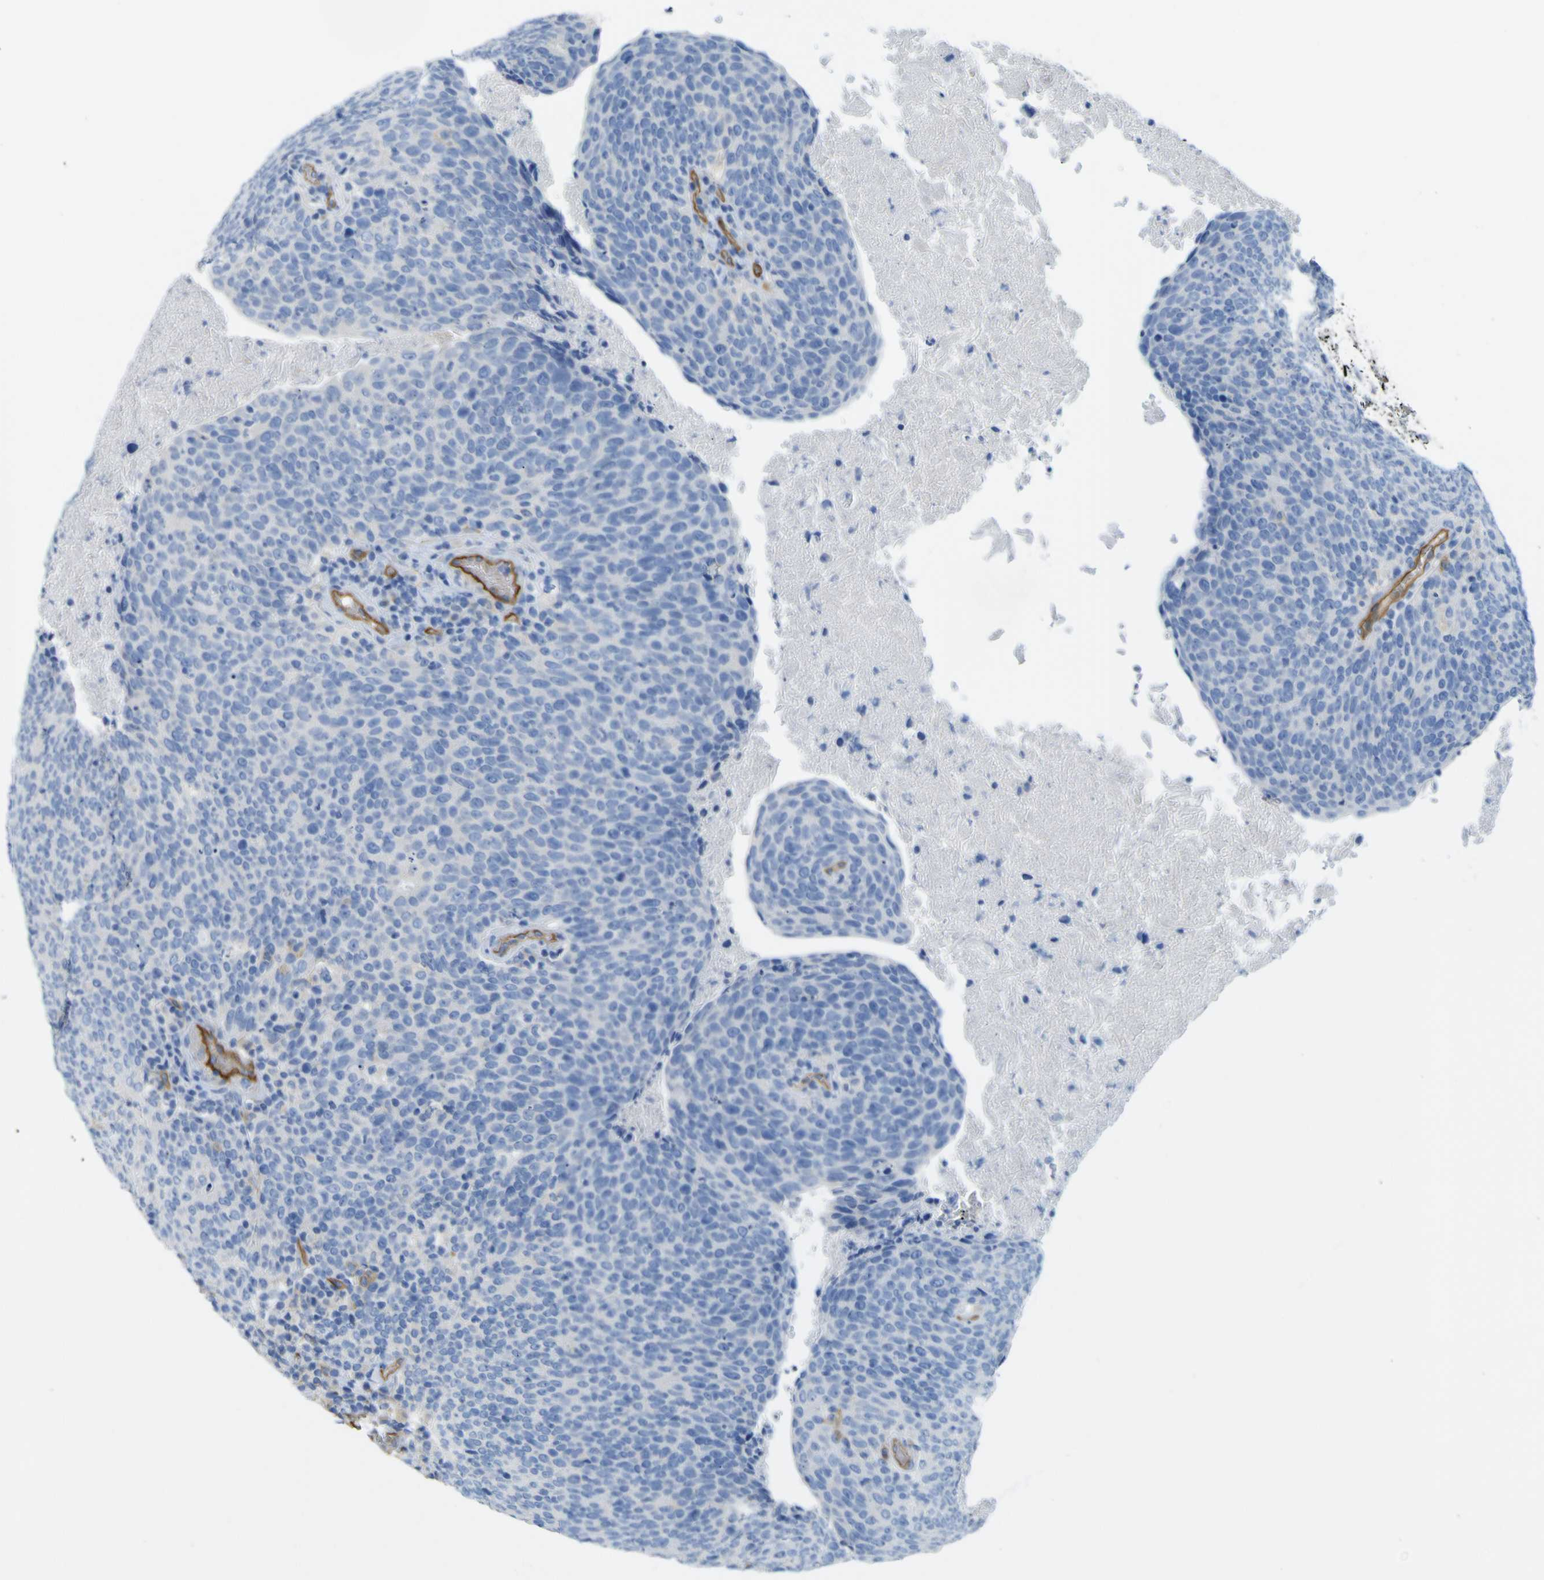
{"staining": {"intensity": "negative", "quantity": "none", "location": "none"}, "tissue": "head and neck cancer", "cell_type": "Tumor cells", "image_type": "cancer", "snomed": [{"axis": "morphology", "description": "Squamous cell carcinoma, NOS"}, {"axis": "morphology", "description": "Squamous cell carcinoma, metastatic, NOS"}, {"axis": "topography", "description": "Lymph node"}, {"axis": "topography", "description": "Head-Neck"}], "caption": "Tumor cells show no significant staining in head and neck cancer.", "gene": "CD93", "patient": {"sex": "male", "age": 62}}